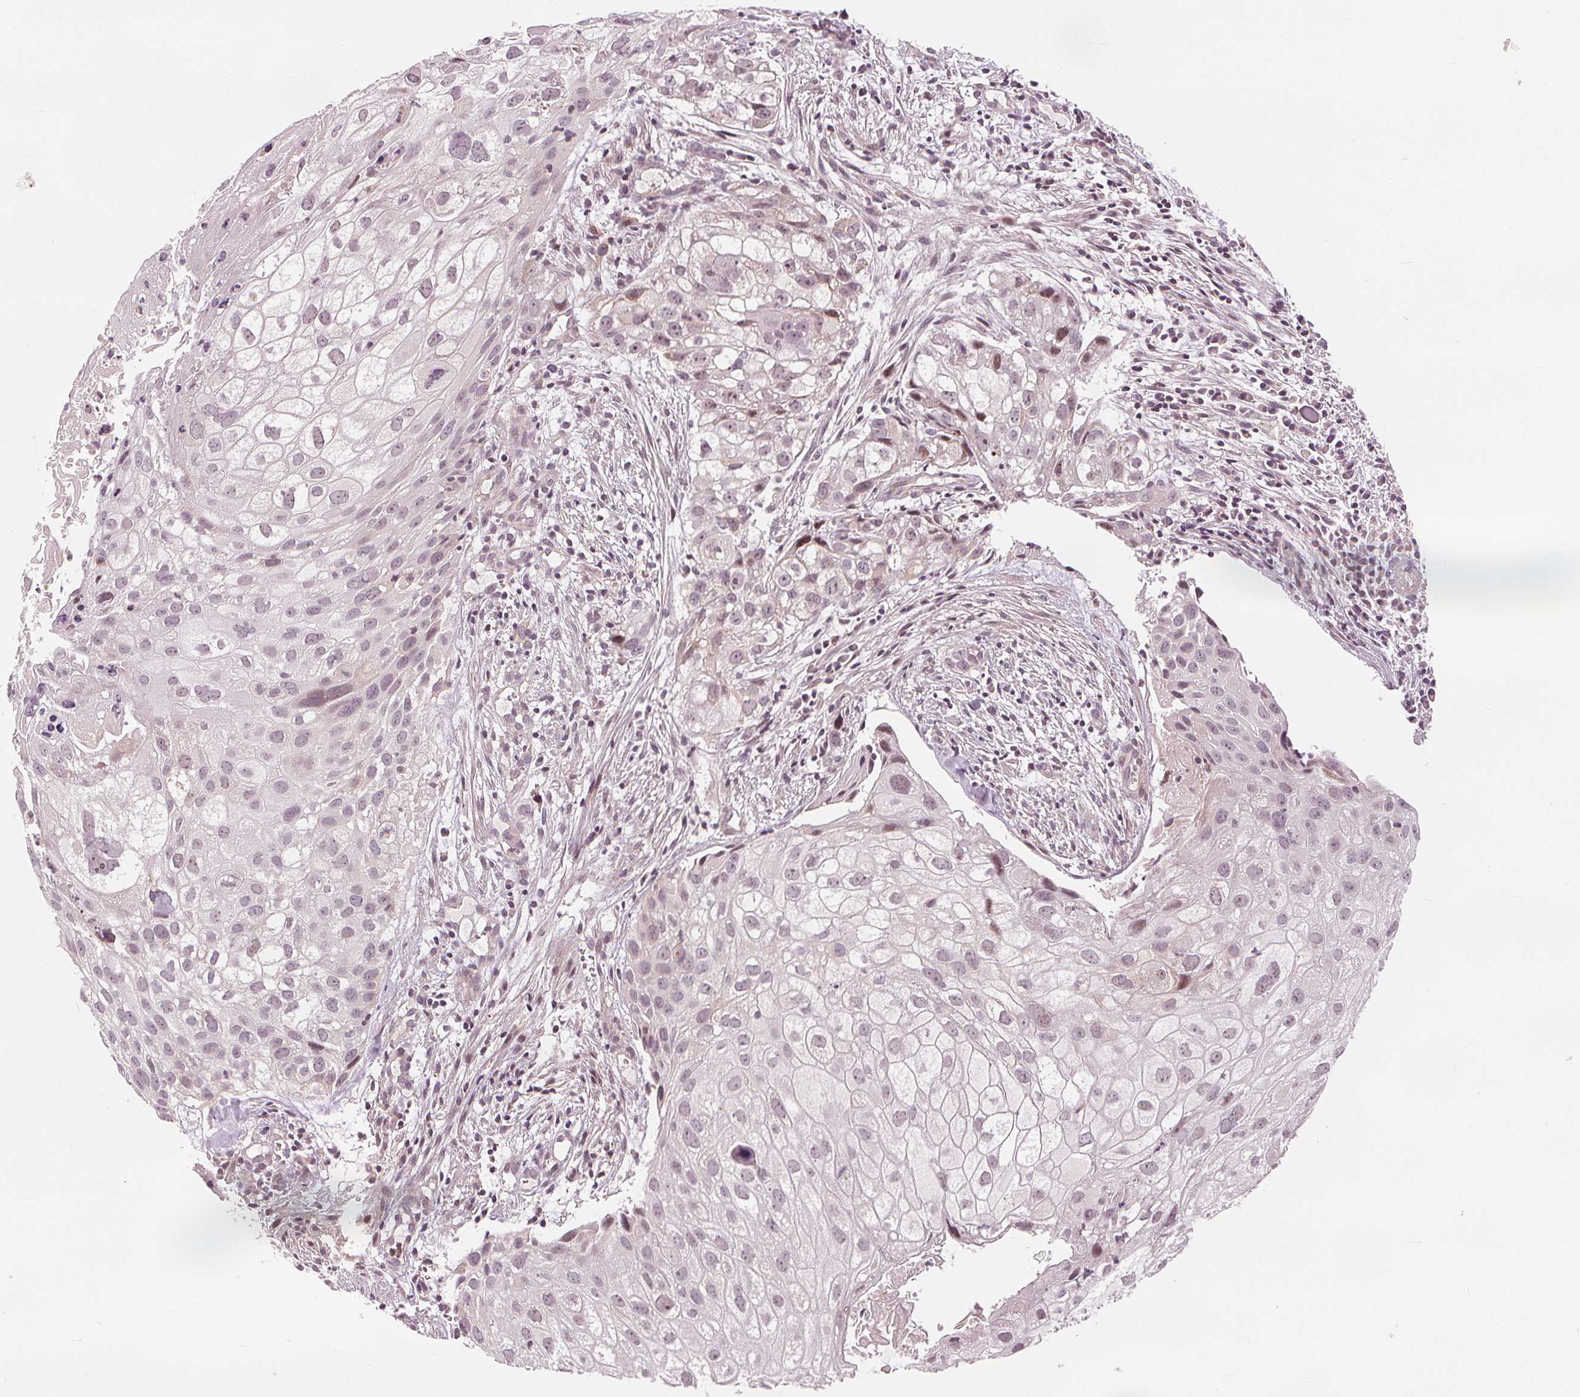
{"staining": {"intensity": "negative", "quantity": "none", "location": "none"}, "tissue": "cervical cancer", "cell_type": "Tumor cells", "image_type": "cancer", "snomed": [{"axis": "morphology", "description": "Squamous cell carcinoma, NOS"}, {"axis": "topography", "description": "Cervix"}], "caption": "A micrograph of cervical cancer (squamous cell carcinoma) stained for a protein reveals no brown staining in tumor cells.", "gene": "SLC34A1", "patient": {"sex": "female", "age": 53}}